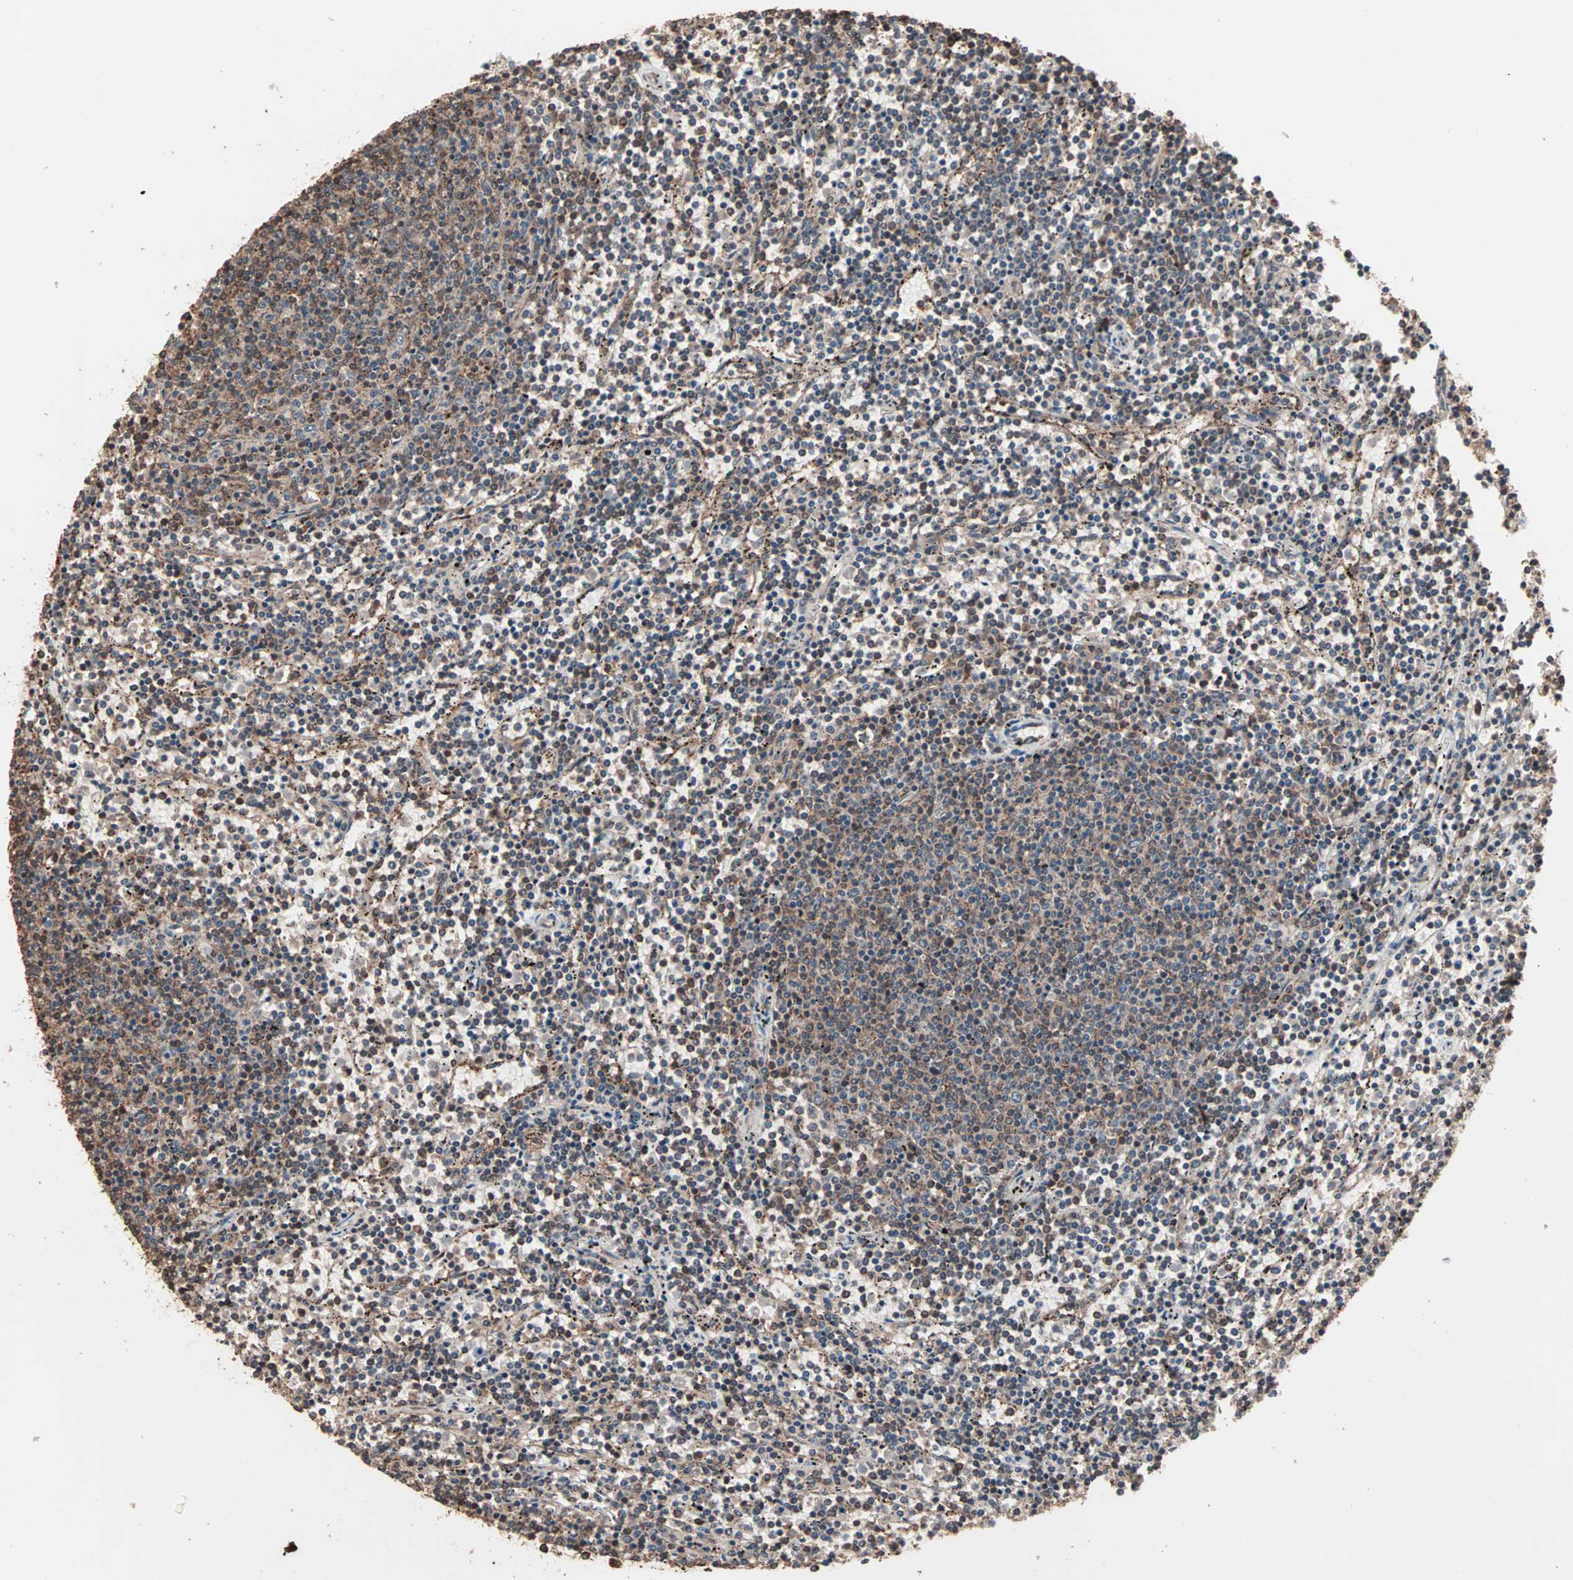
{"staining": {"intensity": "moderate", "quantity": "25%-75%", "location": "cytoplasmic/membranous"}, "tissue": "lymphoma", "cell_type": "Tumor cells", "image_type": "cancer", "snomed": [{"axis": "morphology", "description": "Malignant lymphoma, non-Hodgkin's type, Low grade"}, {"axis": "topography", "description": "Spleen"}], "caption": "Immunohistochemical staining of lymphoma displays medium levels of moderate cytoplasmic/membranous protein positivity in approximately 25%-75% of tumor cells.", "gene": "MRPL2", "patient": {"sex": "female", "age": 50}}